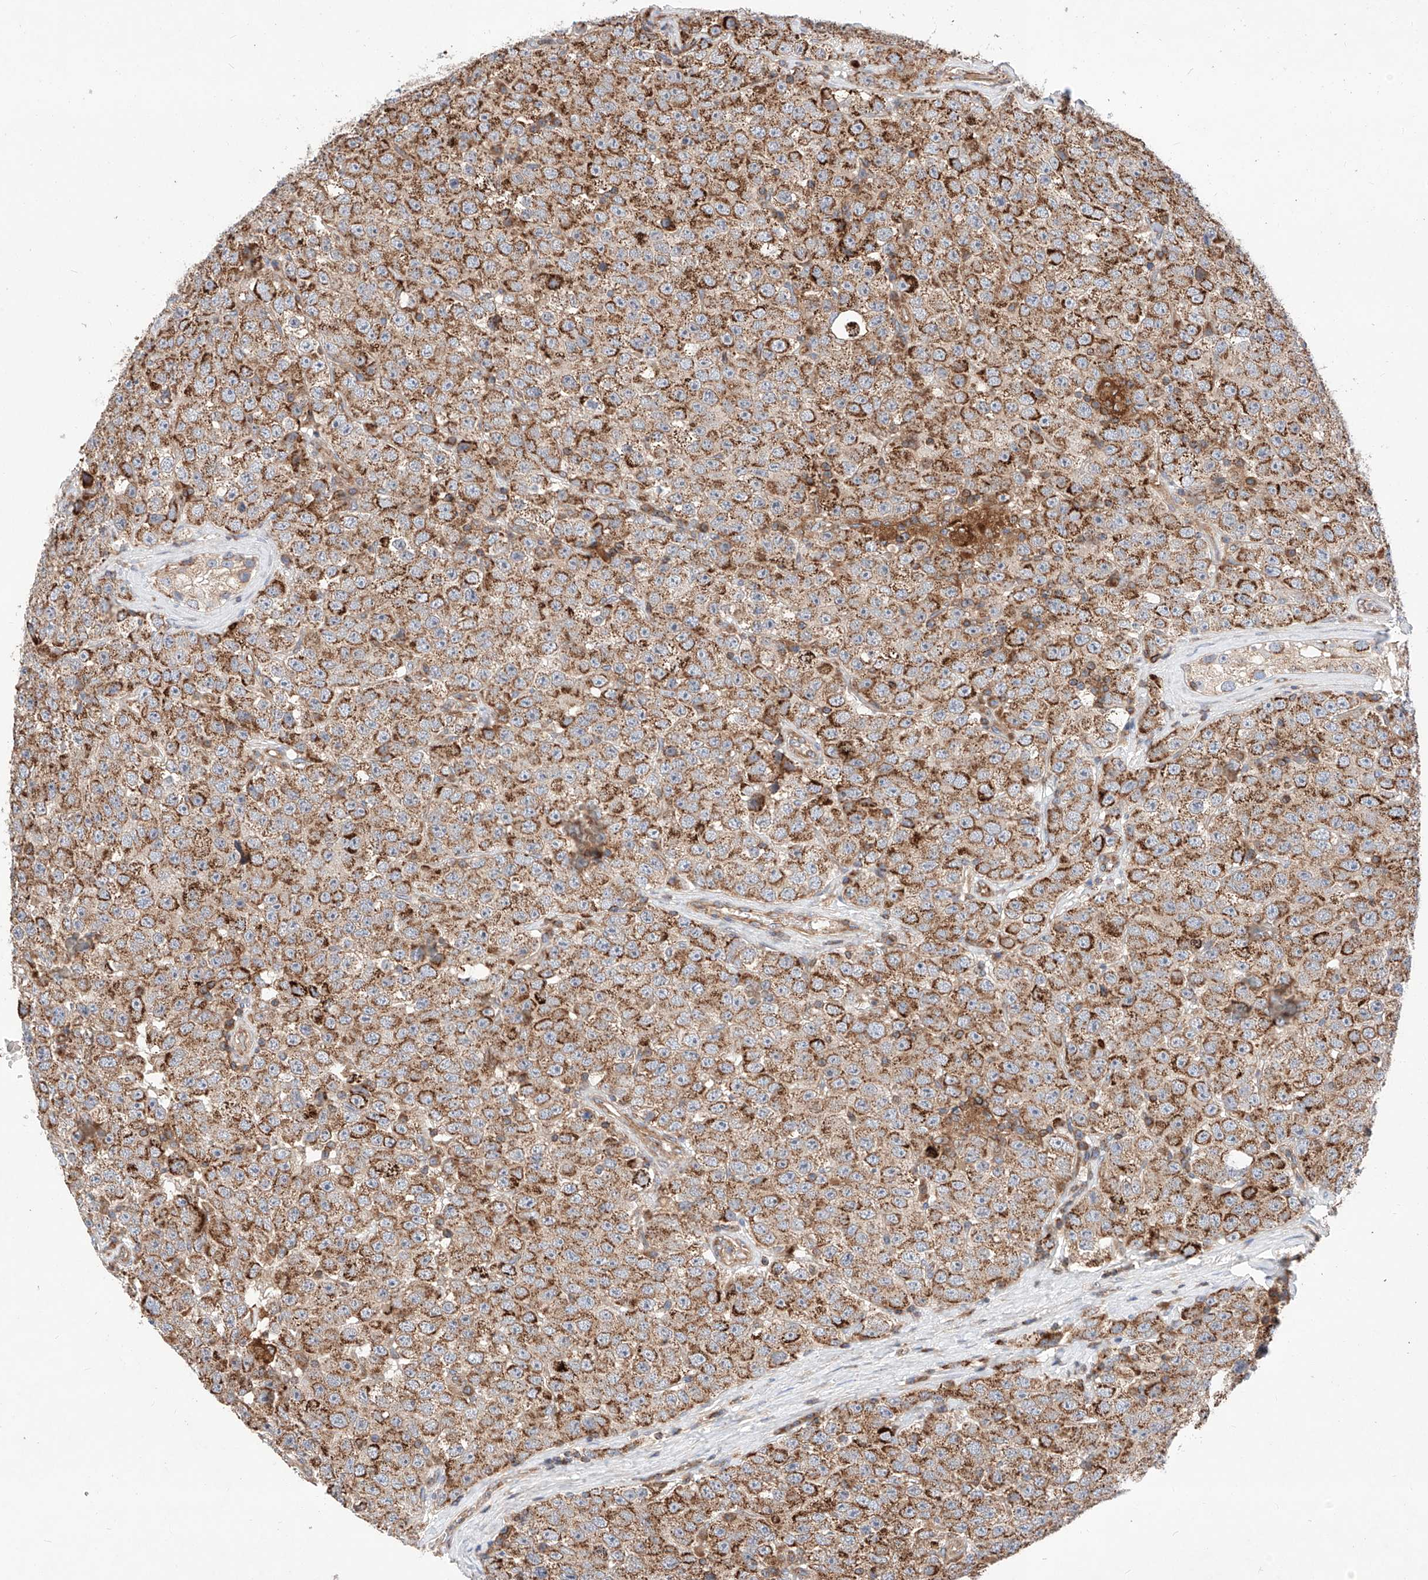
{"staining": {"intensity": "strong", "quantity": ">75%", "location": "cytoplasmic/membranous"}, "tissue": "testis cancer", "cell_type": "Tumor cells", "image_type": "cancer", "snomed": [{"axis": "morphology", "description": "Seminoma, NOS"}, {"axis": "topography", "description": "Testis"}], "caption": "Protein staining of testis seminoma tissue demonstrates strong cytoplasmic/membranous expression in approximately >75% of tumor cells.", "gene": "NR1D1", "patient": {"sex": "male", "age": 28}}